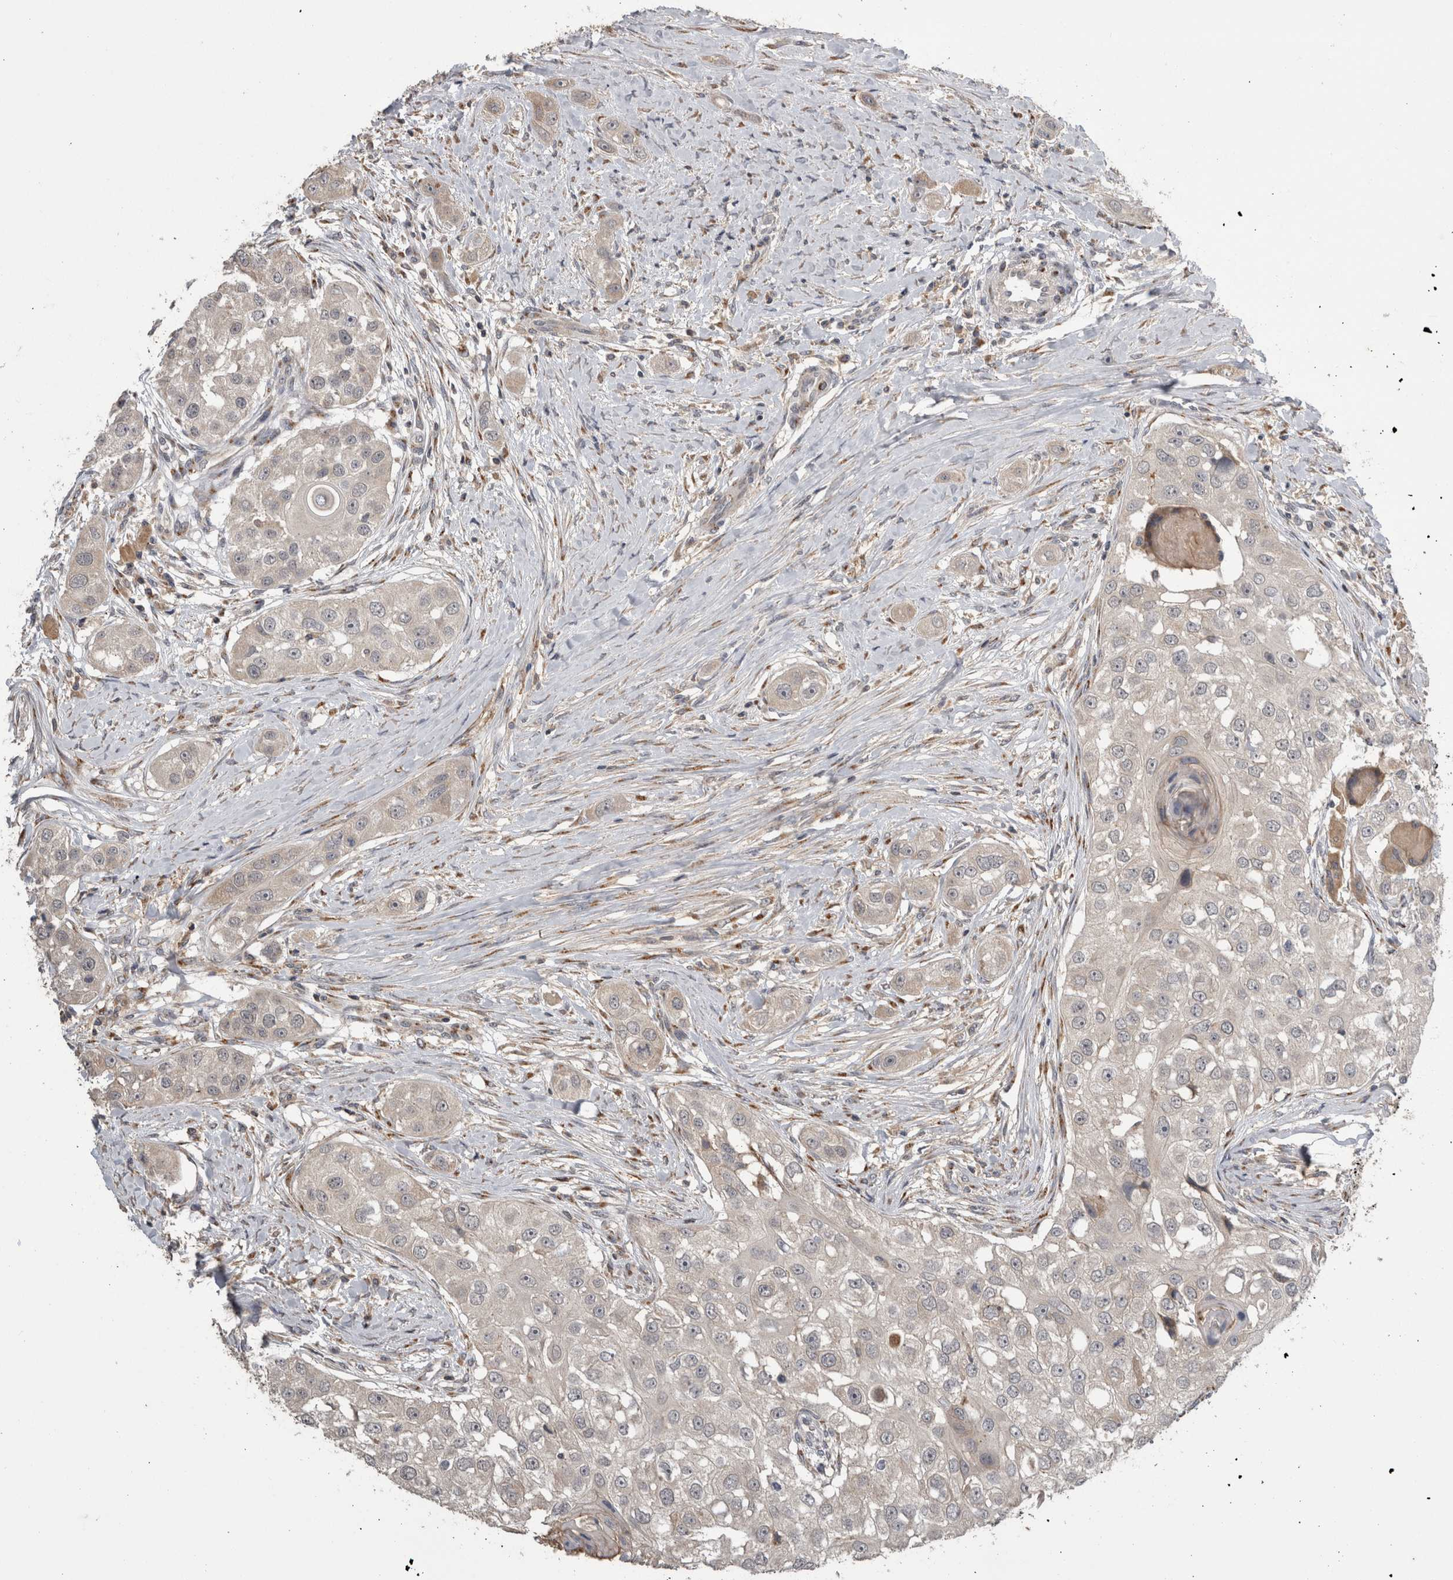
{"staining": {"intensity": "negative", "quantity": "none", "location": "none"}, "tissue": "head and neck cancer", "cell_type": "Tumor cells", "image_type": "cancer", "snomed": [{"axis": "morphology", "description": "Normal tissue, NOS"}, {"axis": "morphology", "description": "Squamous cell carcinoma, NOS"}, {"axis": "topography", "description": "Skeletal muscle"}, {"axis": "topography", "description": "Head-Neck"}], "caption": "Head and neck squamous cell carcinoma was stained to show a protein in brown. There is no significant staining in tumor cells.", "gene": "ANXA13", "patient": {"sex": "male", "age": 51}}